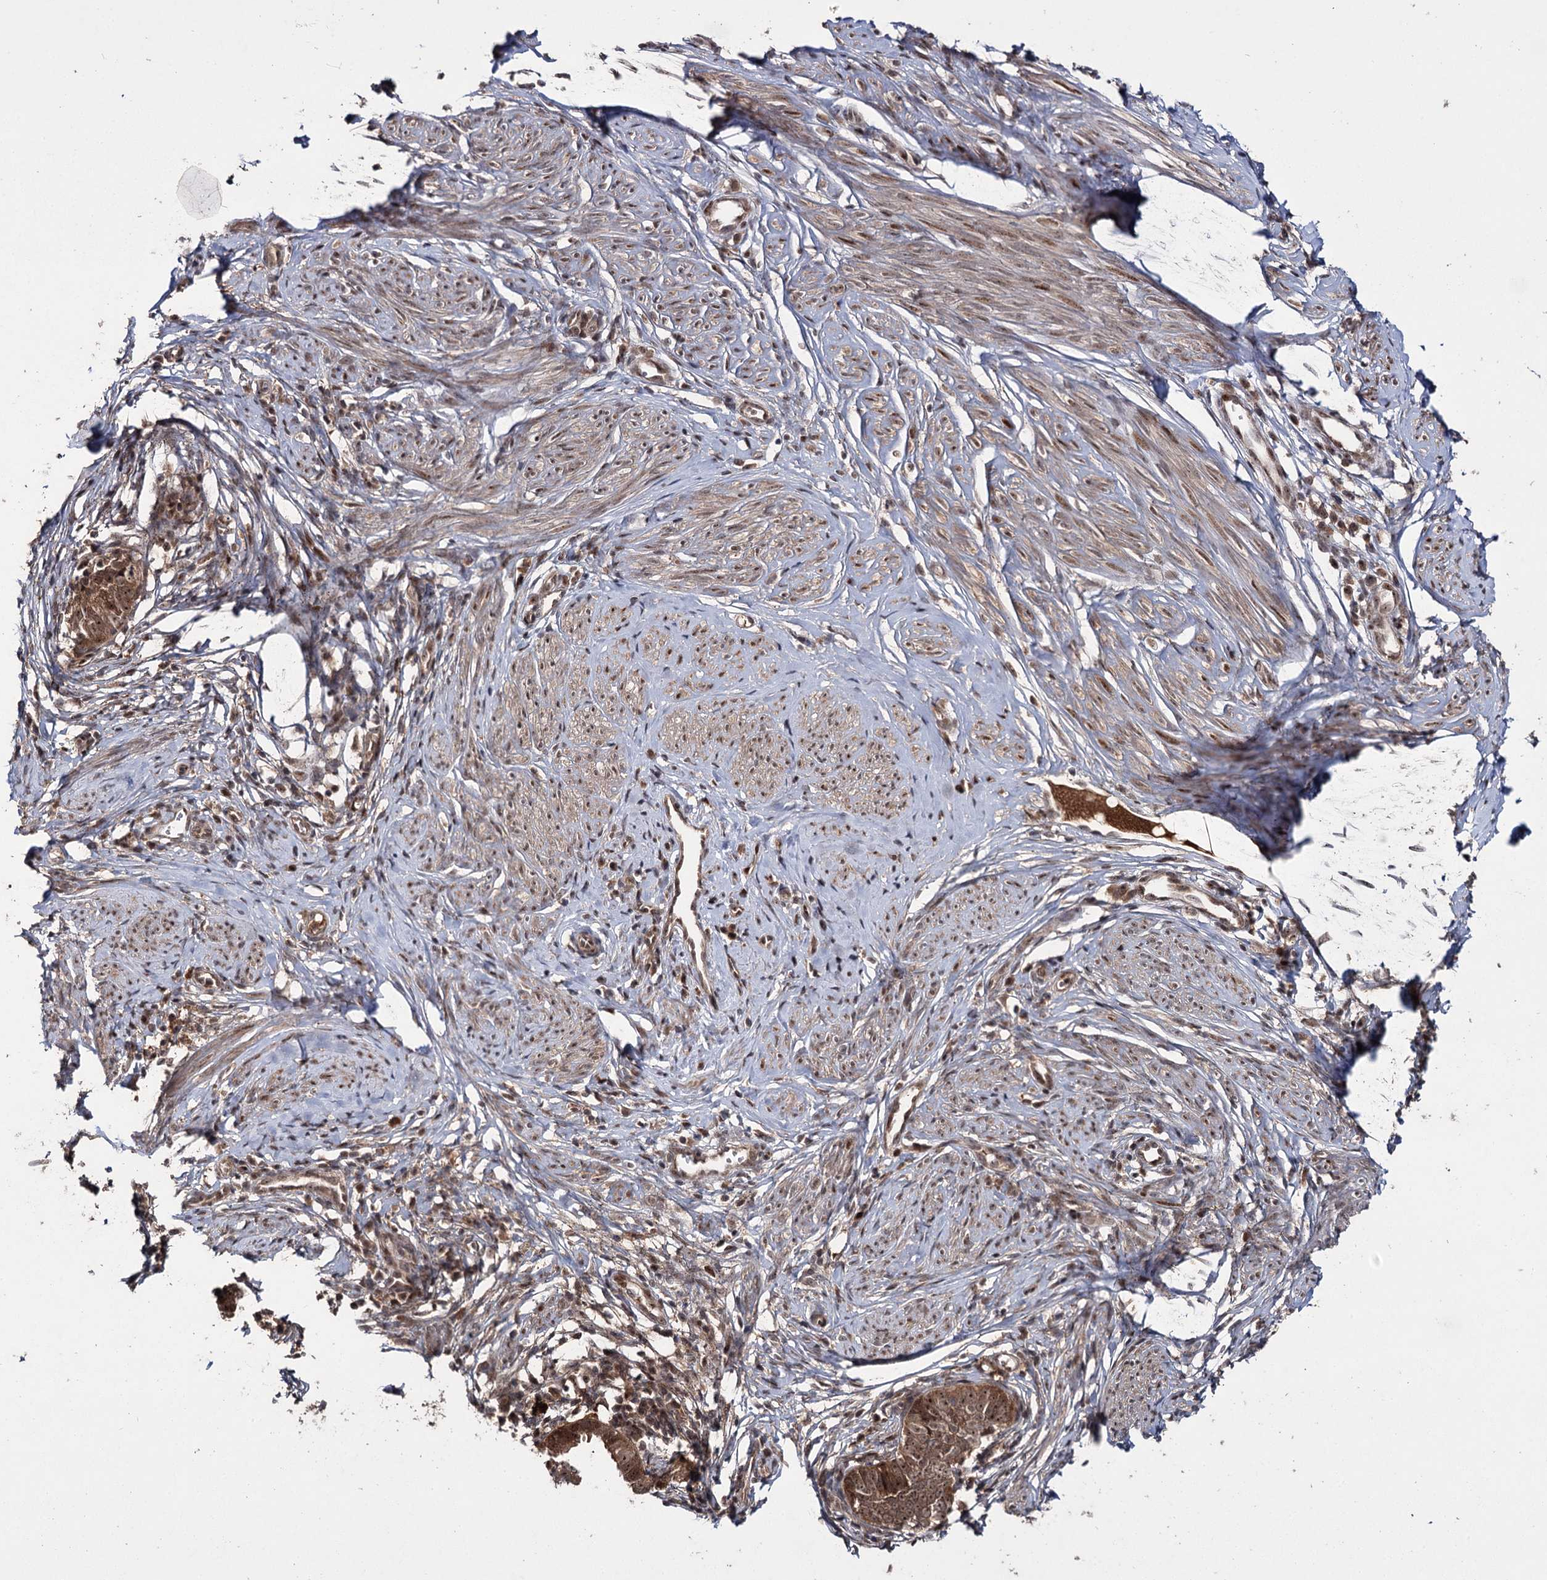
{"staining": {"intensity": "strong", "quantity": ">75%", "location": "cytoplasmic/membranous,nuclear"}, "tissue": "cervical cancer", "cell_type": "Tumor cells", "image_type": "cancer", "snomed": [{"axis": "morphology", "description": "Adenocarcinoma, NOS"}, {"axis": "topography", "description": "Cervix"}], "caption": "Immunohistochemical staining of human cervical cancer (adenocarcinoma) demonstrates strong cytoplasmic/membranous and nuclear protein expression in about >75% of tumor cells. (IHC, brightfield microscopy, high magnification).", "gene": "MKNK2", "patient": {"sex": "female", "age": 36}}